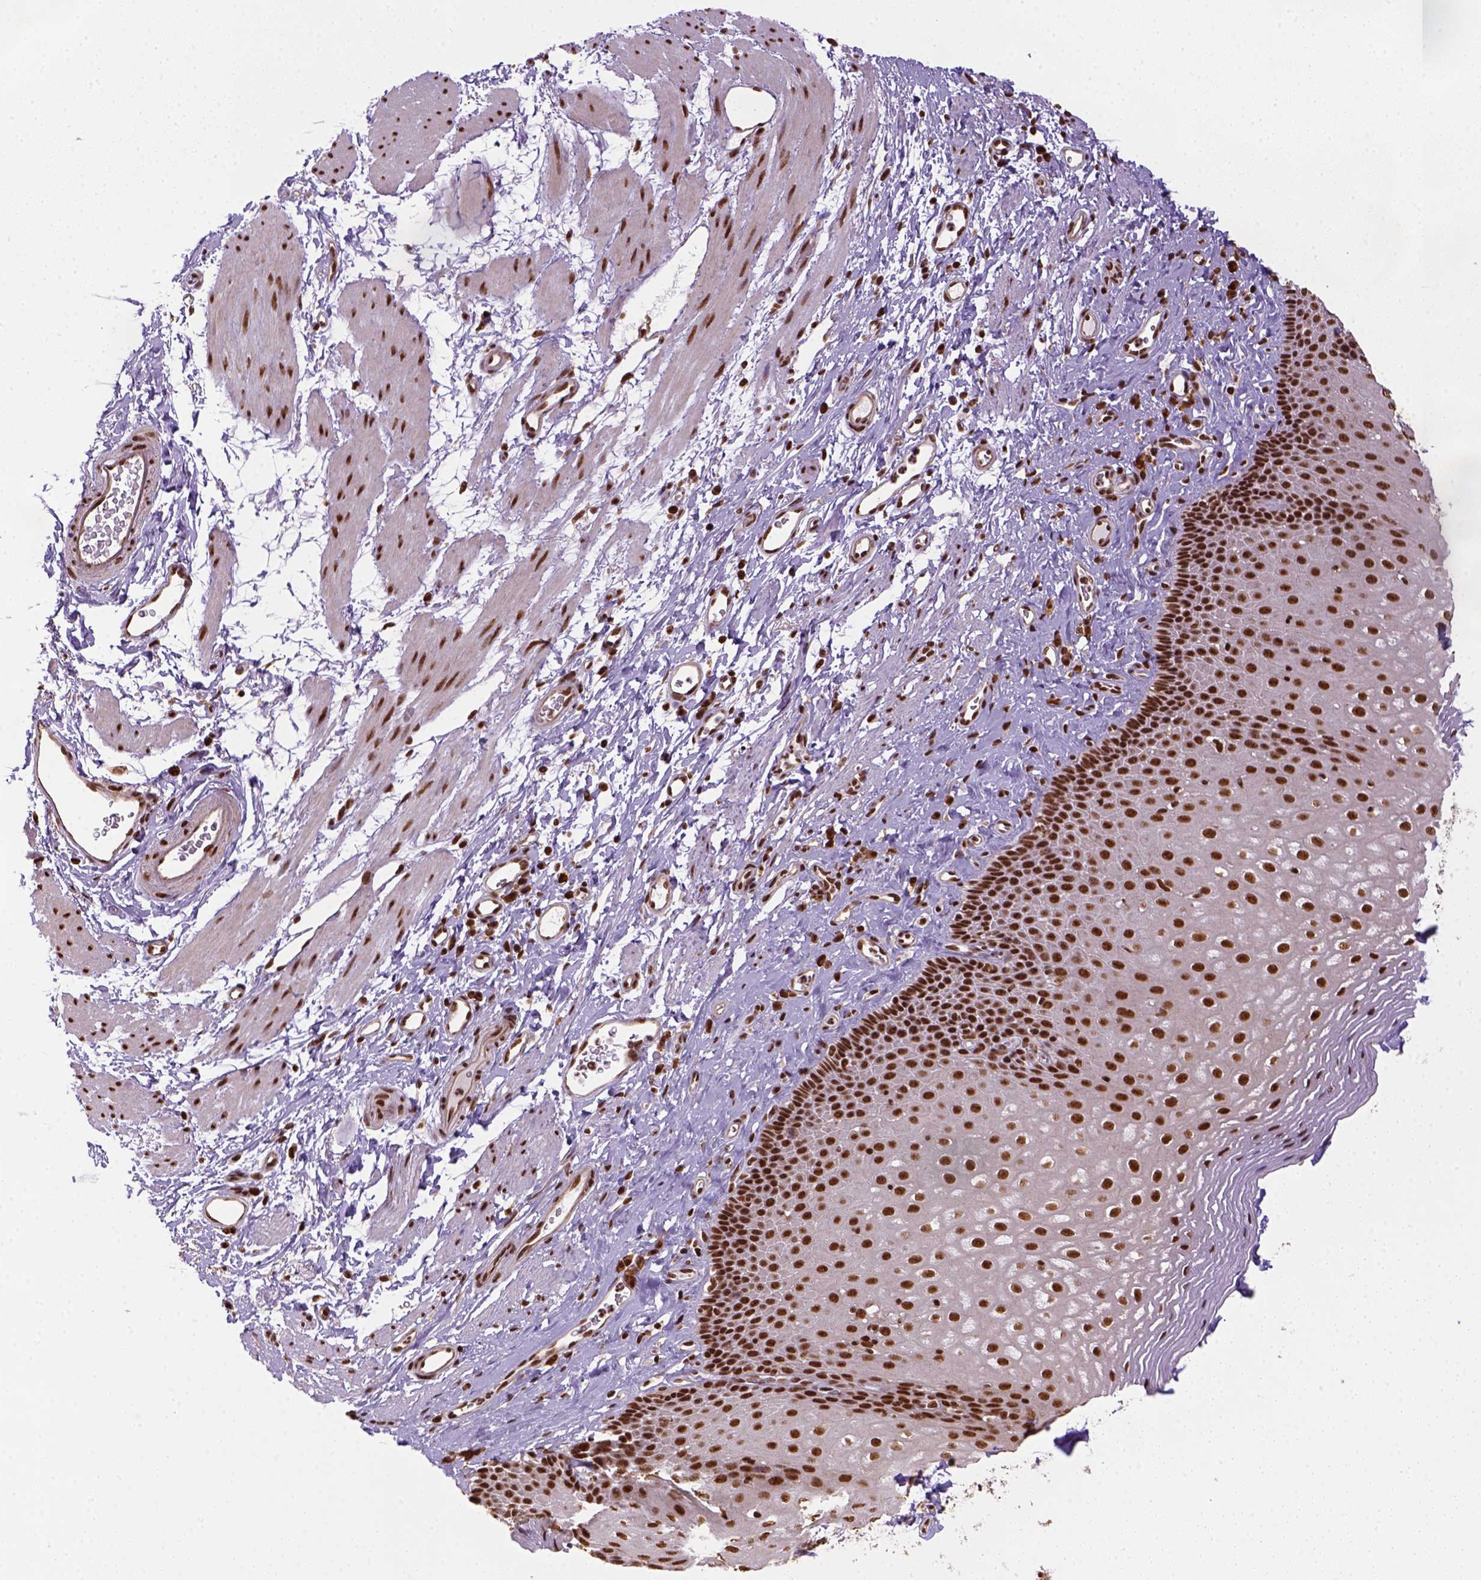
{"staining": {"intensity": "strong", "quantity": ">75%", "location": "nuclear"}, "tissue": "esophagus", "cell_type": "Squamous epithelial cells", "image_type": "normal", "snomed": [{"axis": "morphology", "description": "Normal tissue, NOS"}, {"axis": "topography", "description": "Esophagus"}], "caption": "Strong nuclear staining for a protein is present in about >75% of squamous epithelial cells of benign esophagus using IHC.", "gene": "CCAR1", "patient": {"sex": "female", "age": 68}}